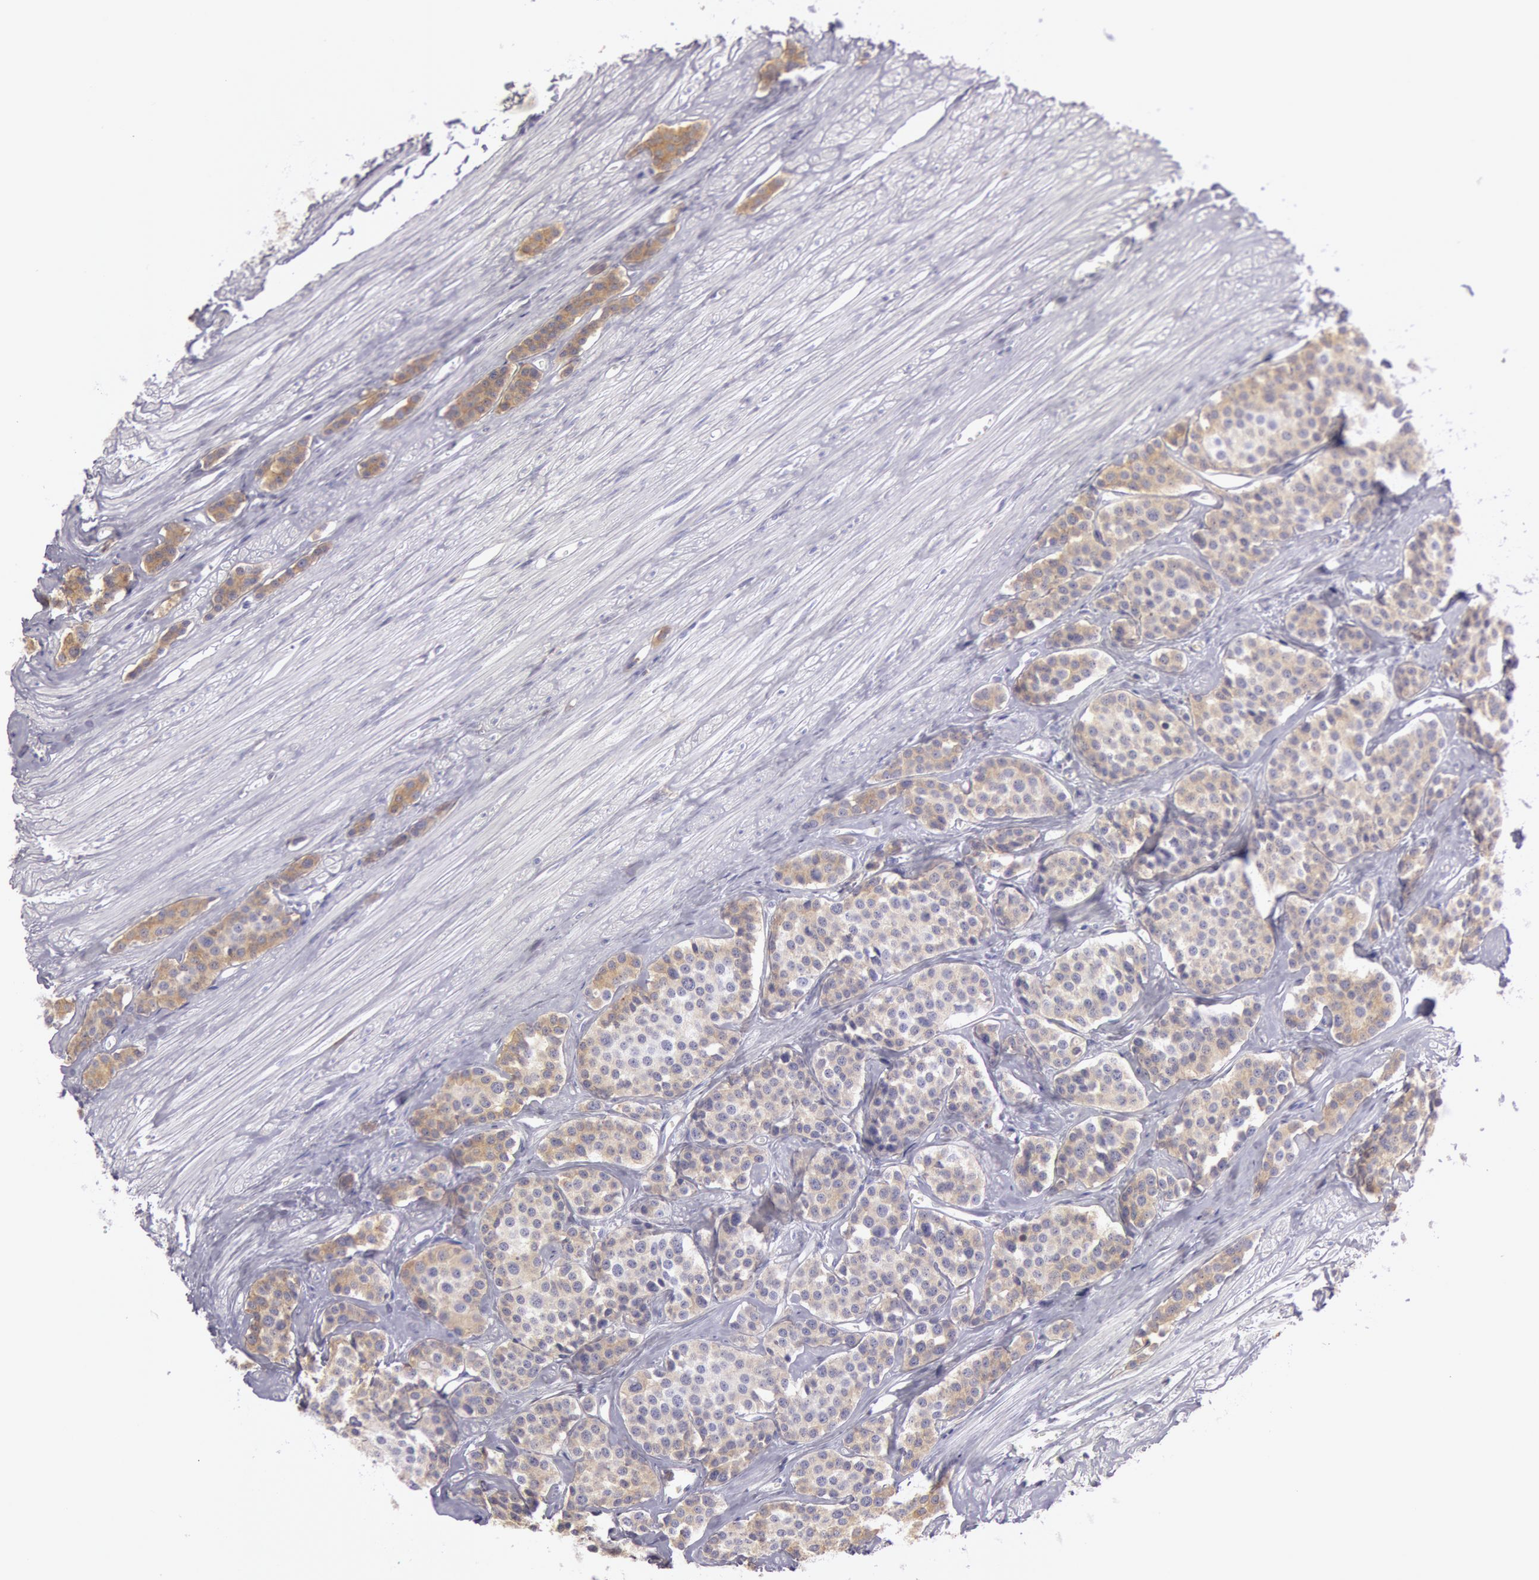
{"staining": {"intensity": "weak", "quantity": "25%-75%", "location": "cytoplasmic/membranous"}, "tissue": "carcinoid", "cell_type": "Tumor cells", "image_type": "cancer", "snomed": [{"axis": "morphology", "description": "Carcinoid, malignant, NOS"}, {"axis": "topography", "description": "Small intestine"}], "caption": "Immunohistochemistry (IHC) photomicrograph of neoplastic tissue: human malignant carcinoid stained using immunohistochemistry (IHC) reveals low levels of weak protein expression localized specifically in the cytoplasmic/membranous of tumor cells, appearing as a cytoplasmic/membranous brown color.", "gene": "IGHG1", "patient": {"sex": "male", "age": 60}}